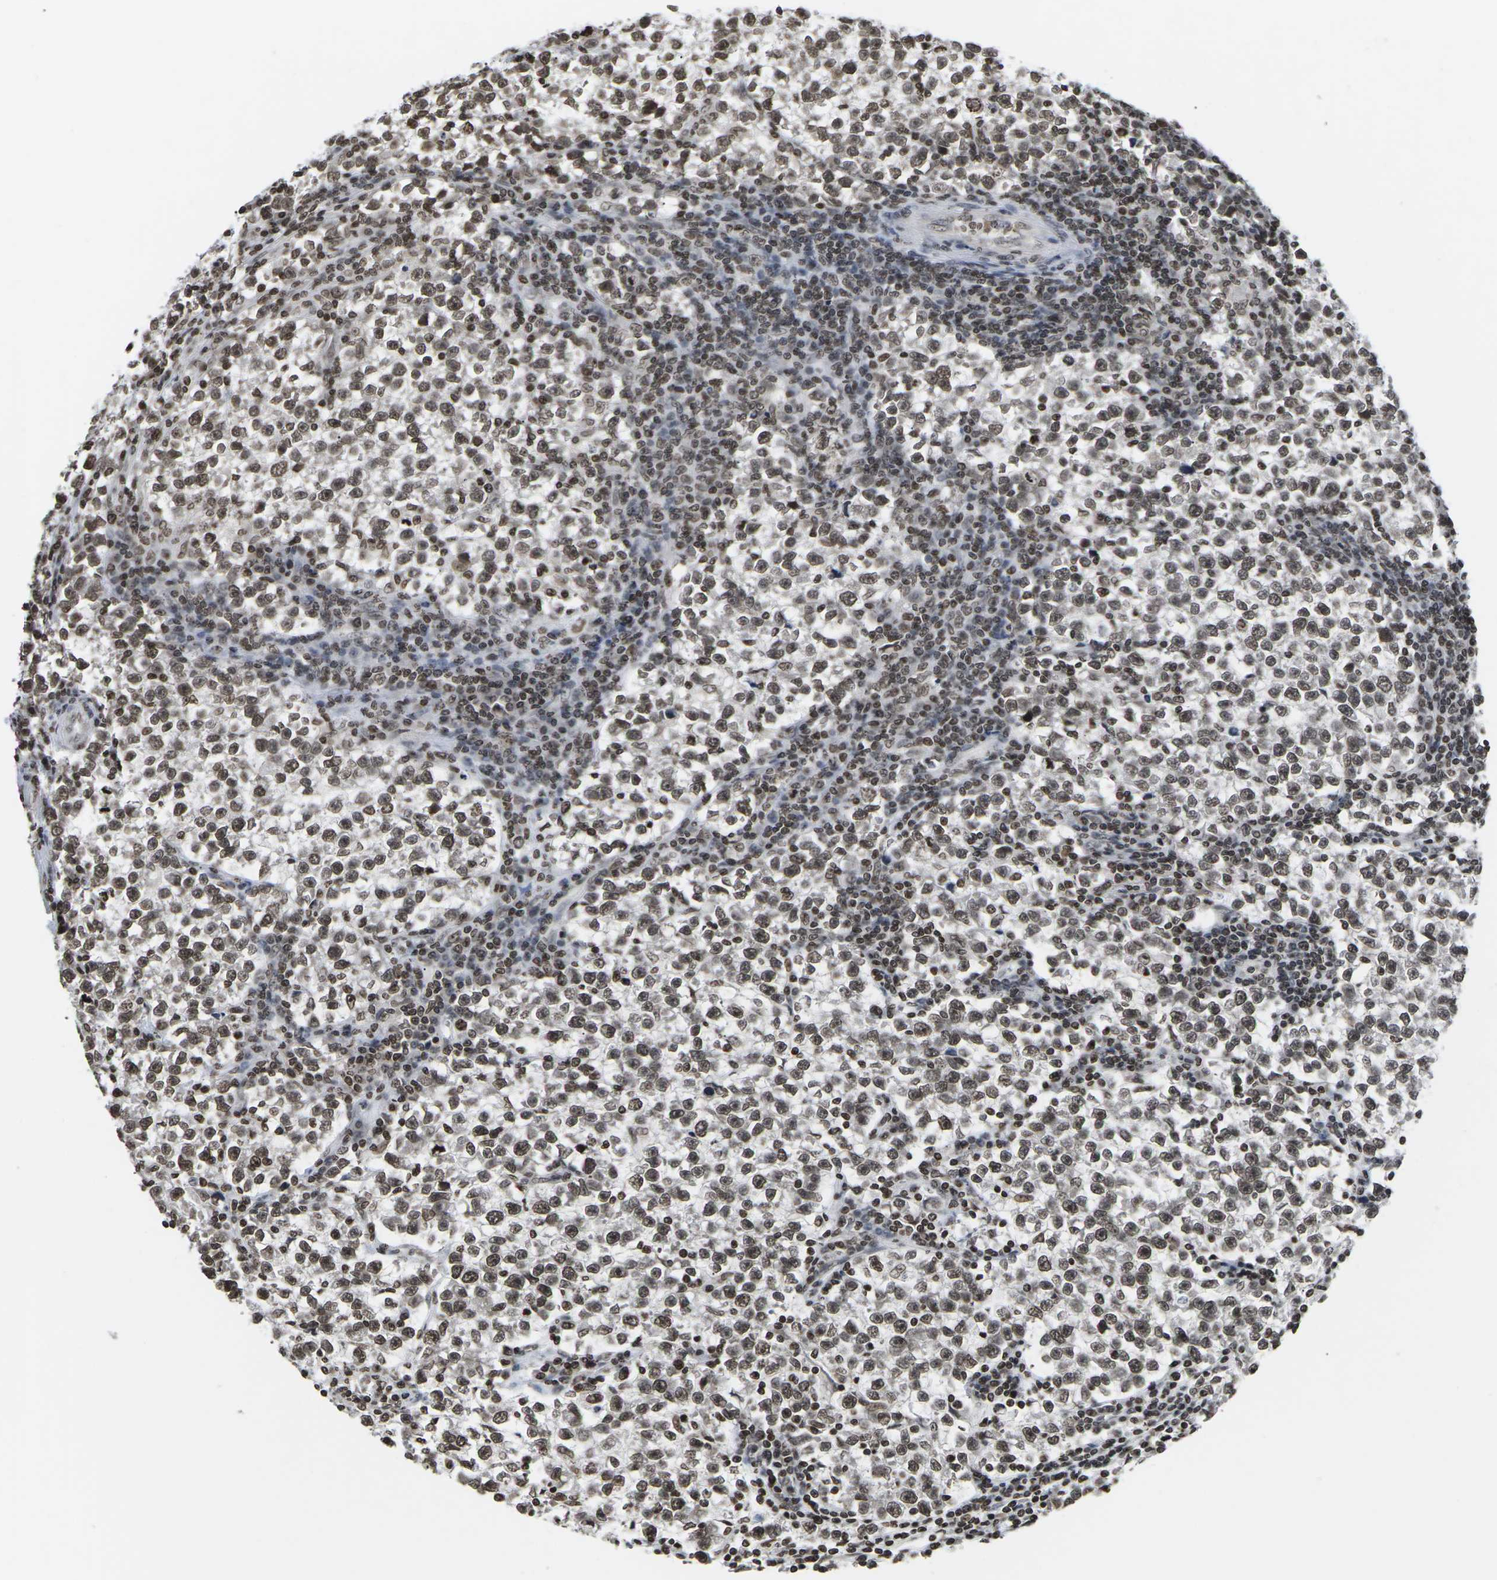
{"staining": {"intensity": "moderate", "quantity": ">75%", "location": "nuclear"}, "tissue": "testis cancer", "cell_type": "Tumor cells", "image_type": "cancer", "snomed": [{"axis": "morphology", "description": "Normal tissue, NOS"}, {"axis": "morphology", "description": "Seminoma, NOS"}, {"axis": "topography", "description": "Testis"}], "caption": "Tumor cells show moderate nuclear positivity in approximately >75% of cells in seminoma (testis). The staining is performed using DAB brown chromogen to label protein expression. The nuclei are counter-stained blue using hematoxylin.", "gene": "ETV5", "patient": {"sex": "male", "age": 43}}